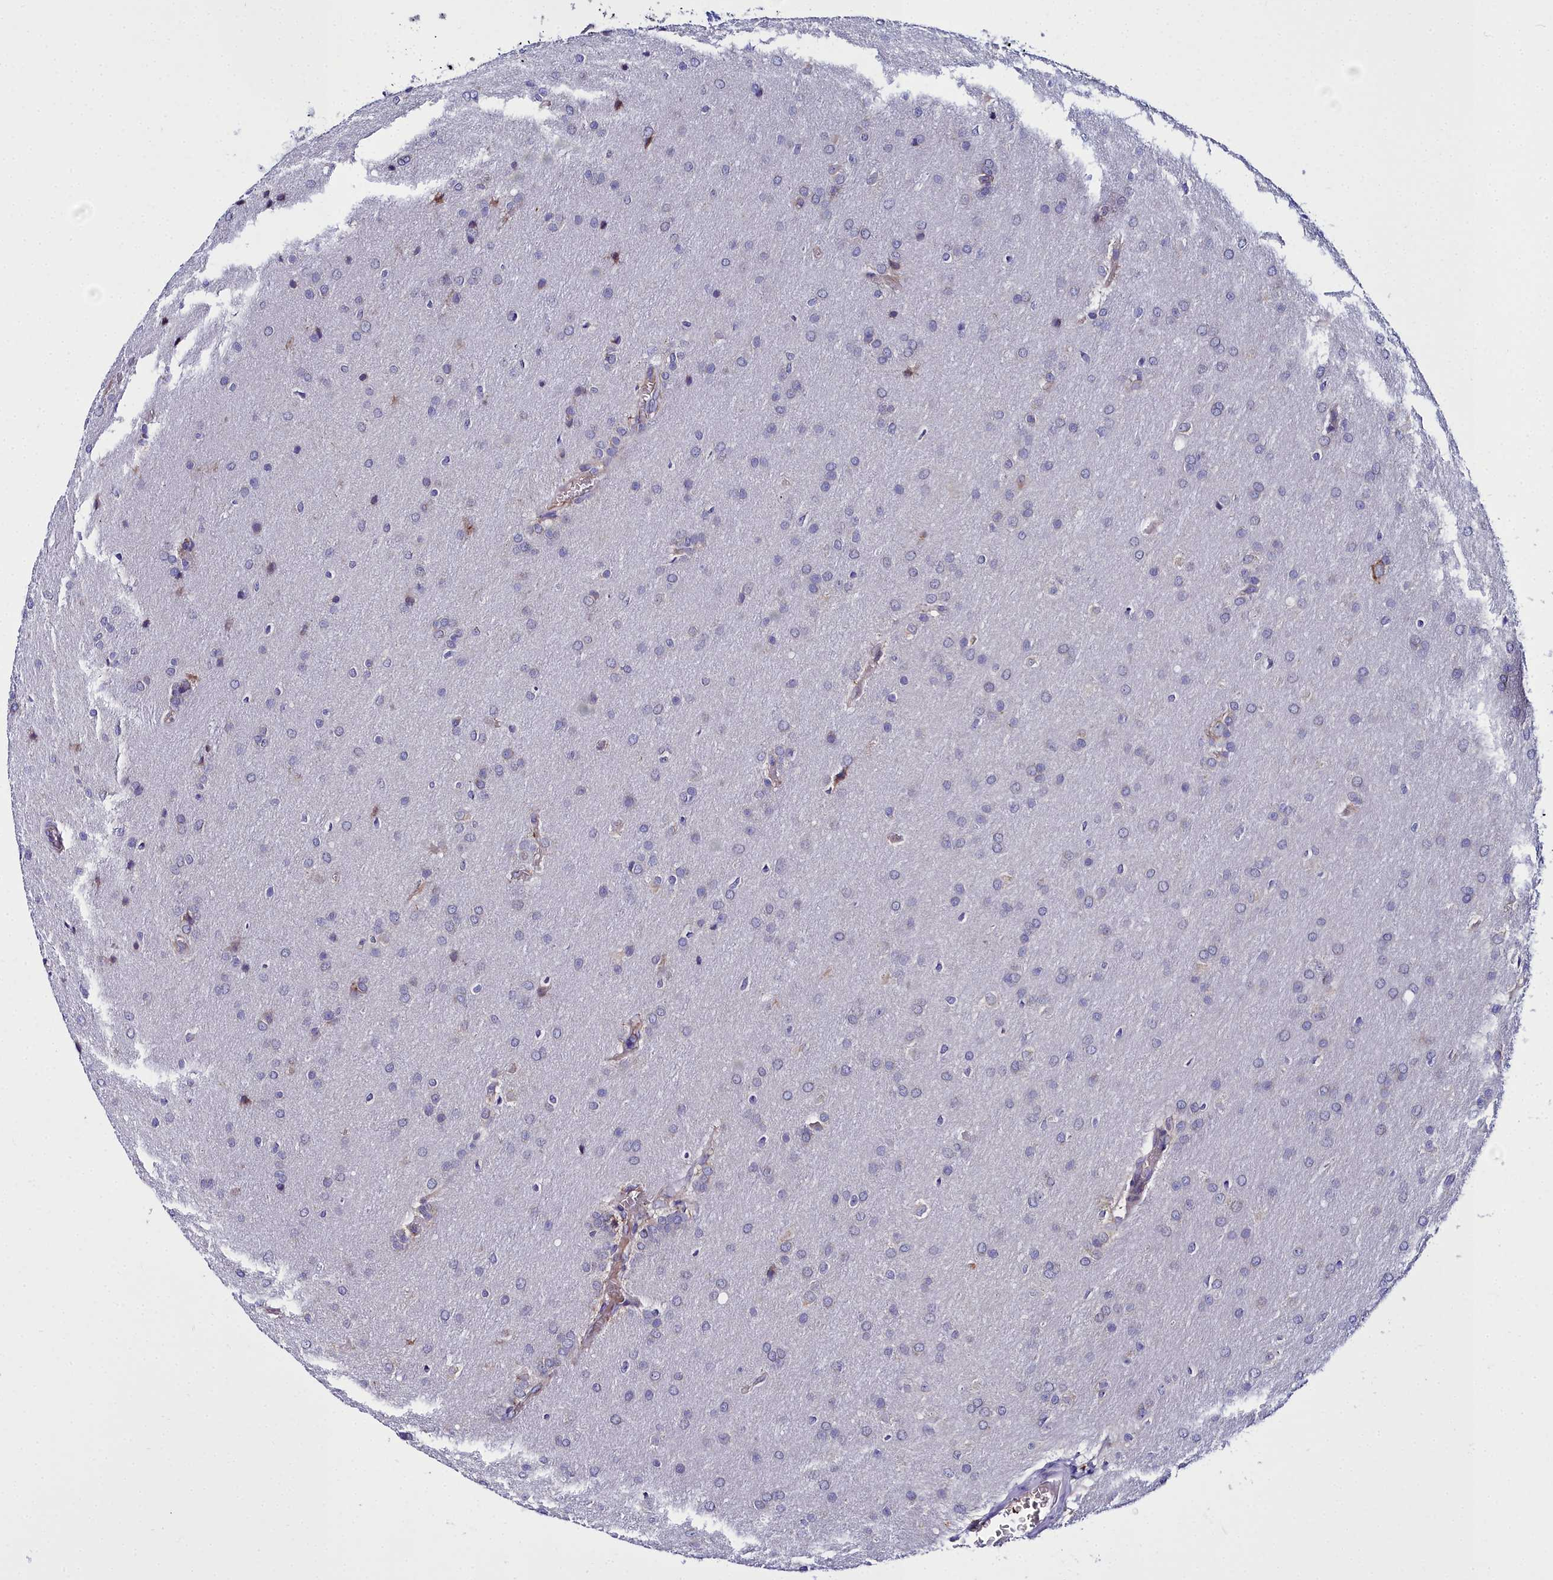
{"staining": {"intensity": "negative", "quantity": "none", "location": "none"}, "tissue": "glioma", "cell_type": "Tumor cells", "image_type": "cancer", "snomed": [{"axis": "morphology", "description": "Glioma, malignant, Low grade"}, {"axis": "topography", "description": "Brain"}], "caption": "Human glioma stained for a protein using IHC displays no positivity in tumor cells.", "gene": "ELAPOR2", "patient": {"sex": "female", "age": 32}}